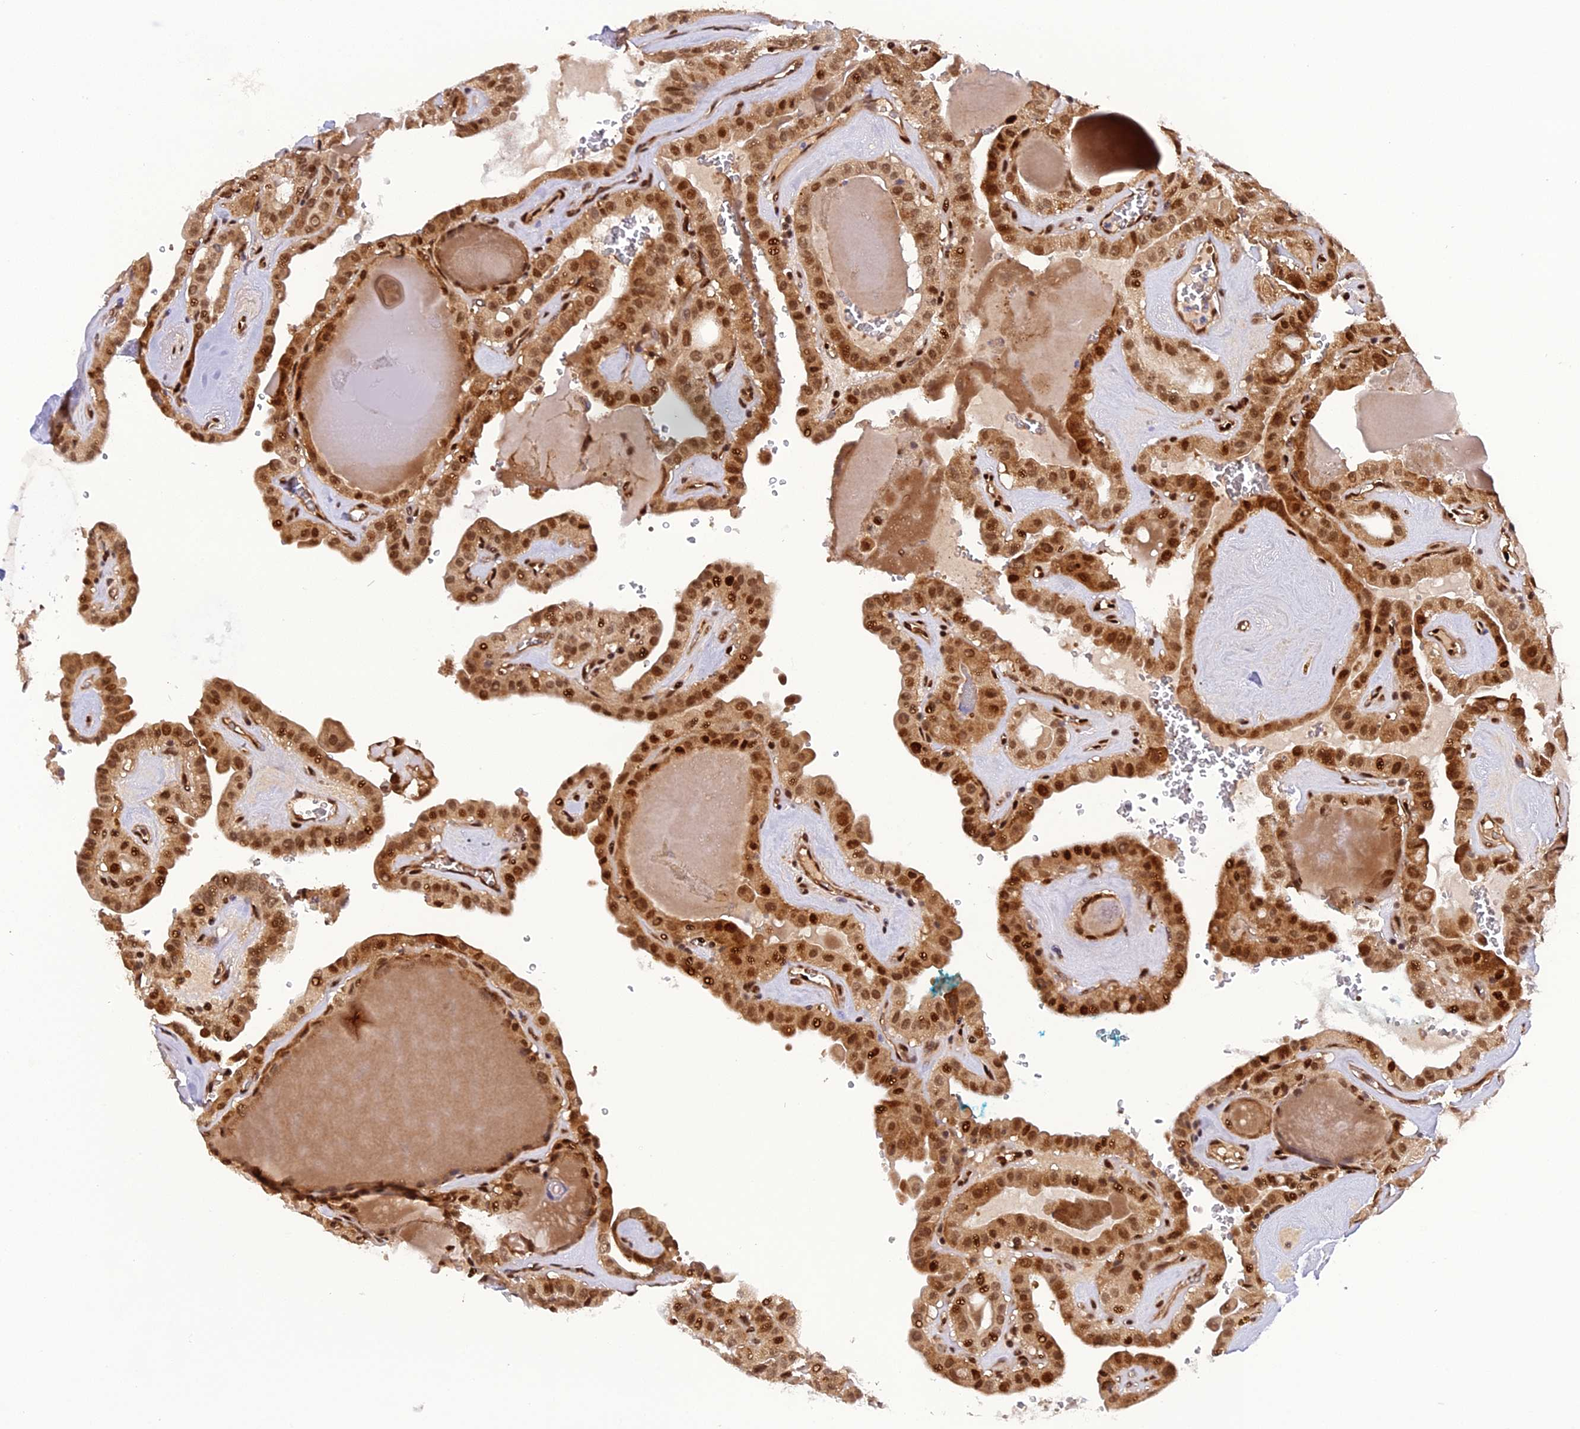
{"staining": {"intensity": "moderate", "quantity": ">75%", "location": "cytoplasmic/membranous,nuclear"}, "tissue": "thyroid cancer", "cell_type": "Tumor cells", "image_type": "cancer", "snomed": [{"axis": "morphology", "description": "Papillary adenocarcinoma, NOS"}, {"axis": "topography", "description": "Thyroid gland"}], "caption": "Immunohistochemical staining of thyroid cancer demonstrates moderate cytoplasmic/membranous and nuclear protein positivity in about >75% of tumor cells.", "gene": "MICALL1", "patient": {"sex": "male", "age": 52}}